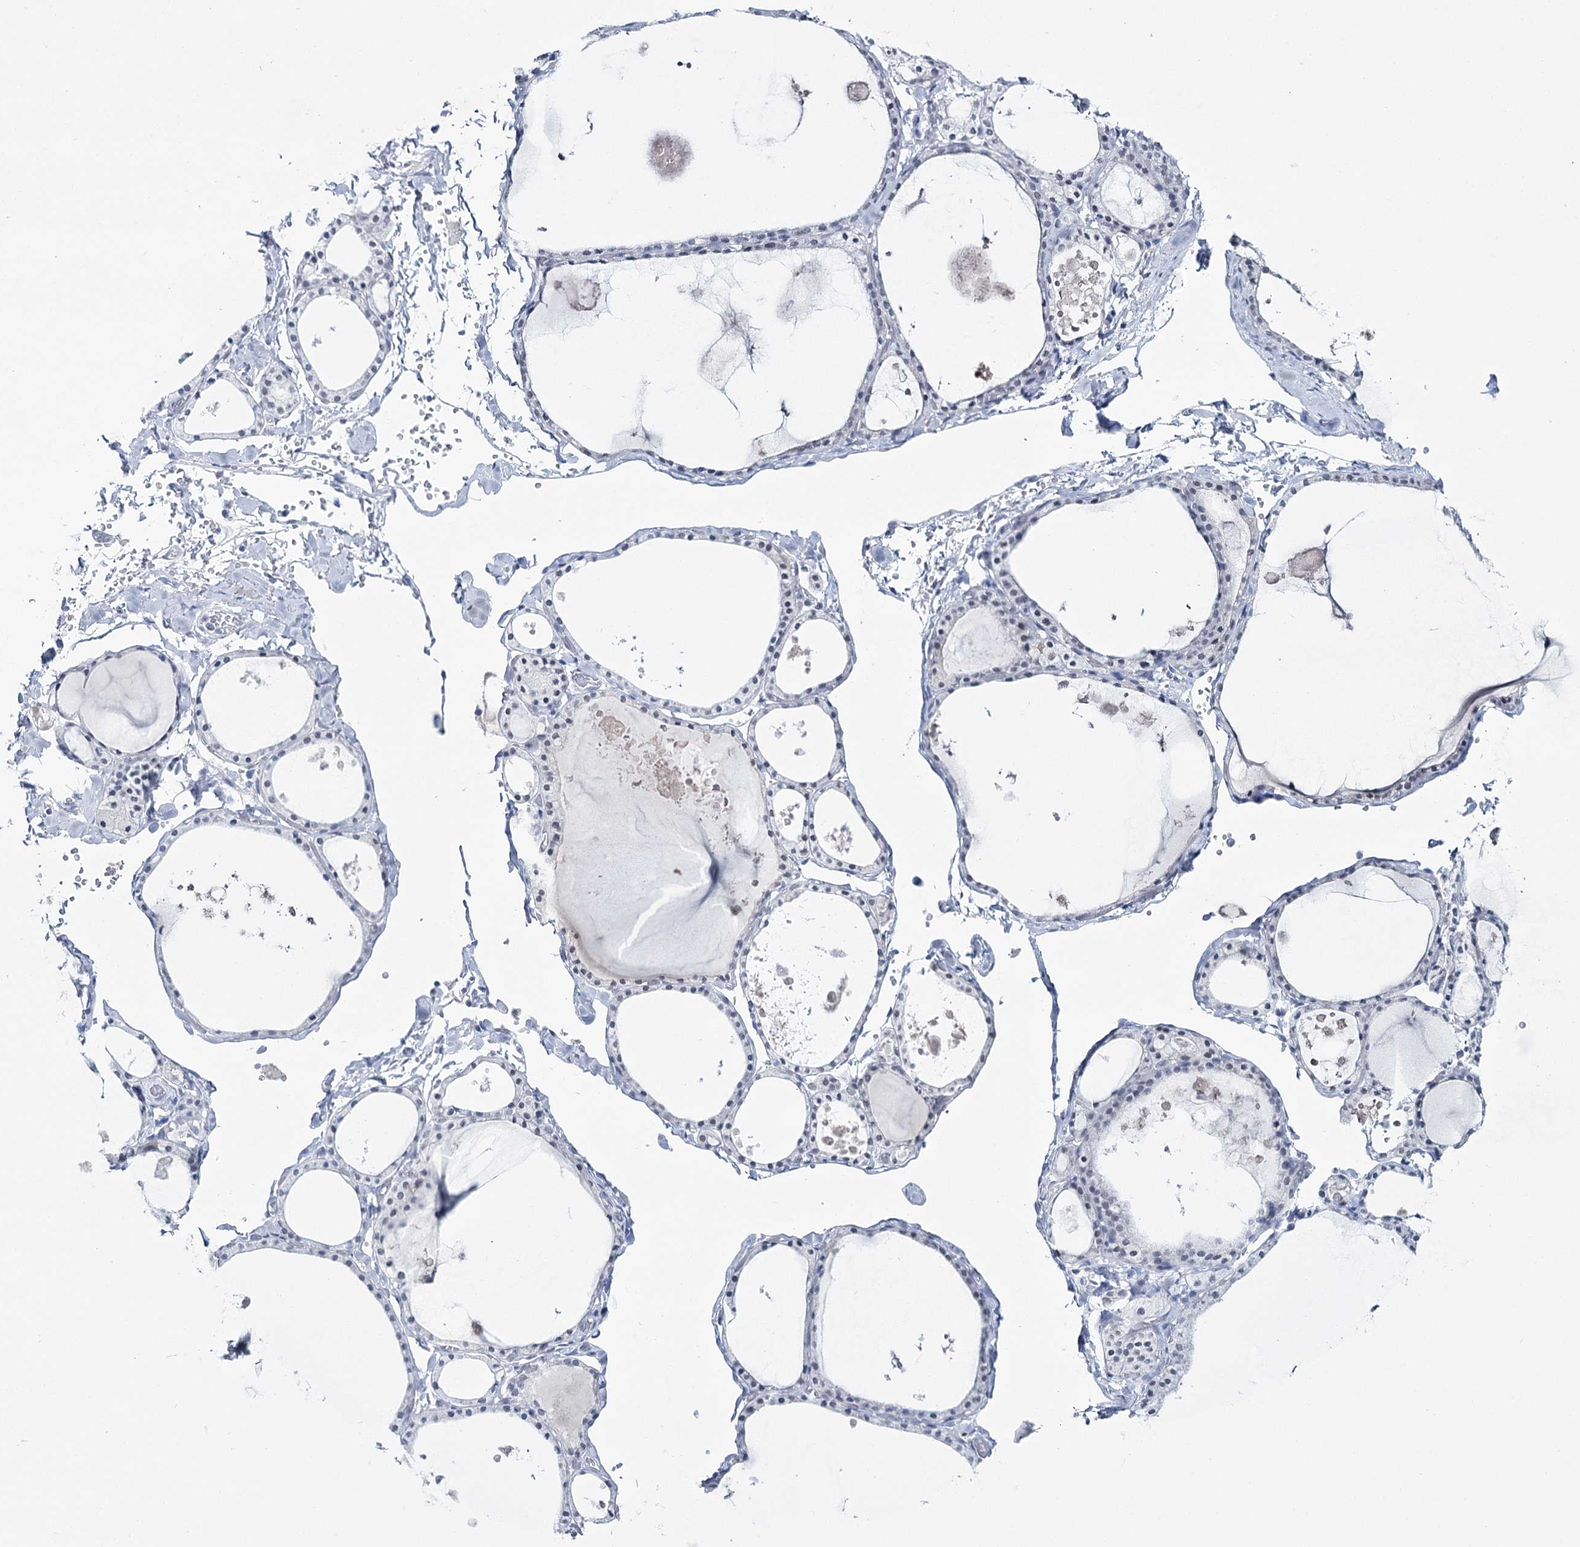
{"staining": {"intensity": "negative", "quantity": "none", "location": "none"}, "tissue": "thyroid gland", "cell_type": "Glandular cells", "image_type": "normal", "snomed": [{"axis": "morphology", "description": "Normal tissue, NOS"}, {"axis": "topography", "description": "Thyroid gland"}], "caption": "The photomicrograph displays no staining of glandular cells in normal thyroid gland. Nuclei are stained in blue.", "gene": "ZC3H8", "patient": {"sex": "male", "age": 56}}